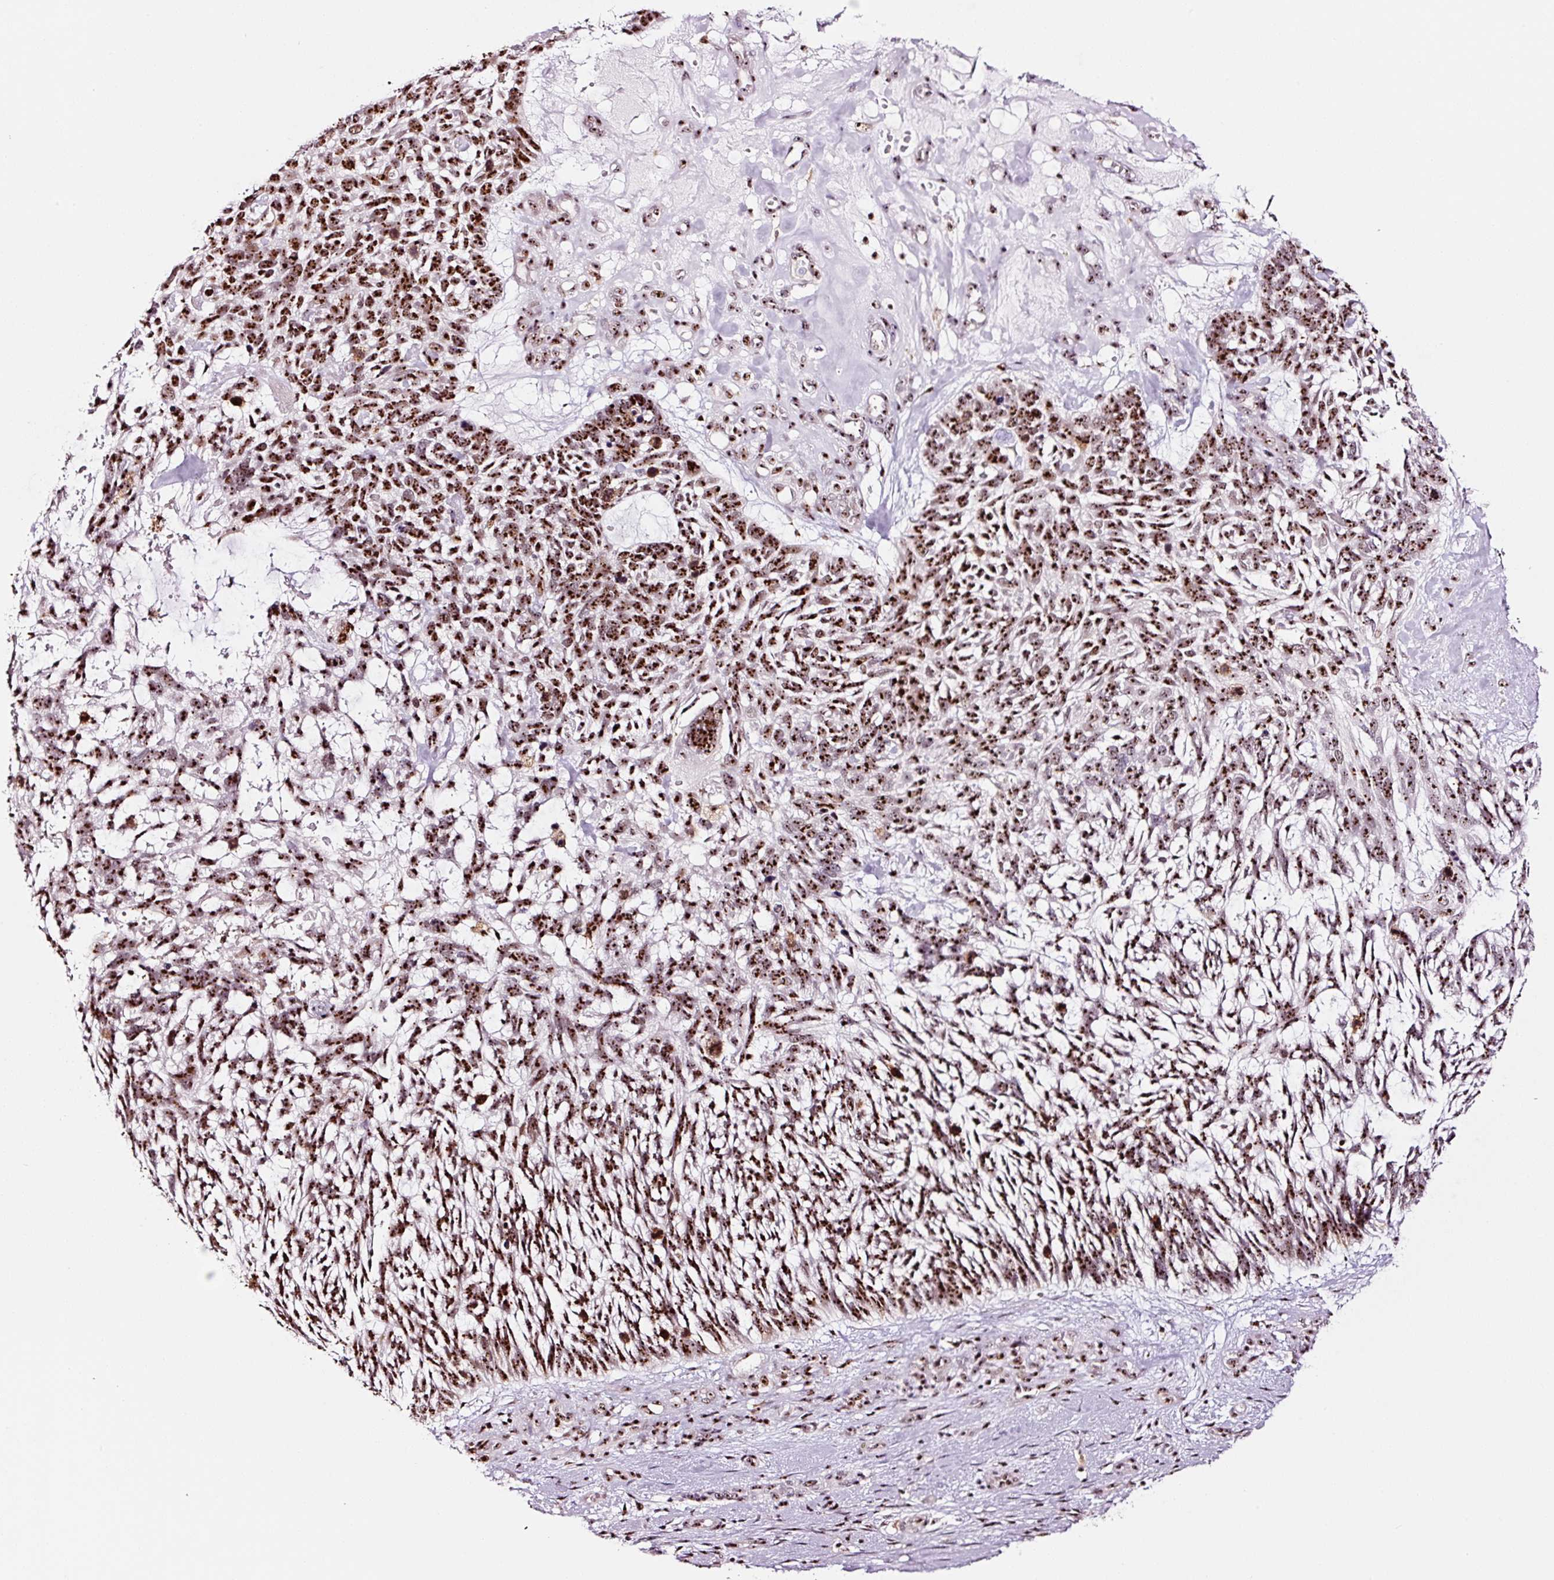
{"staining": {"intensity": "strong", "quantity": ">75%", "location": "nuclear"}, "tissue": "skin cancer", "cell_type": "Tumor cells", "image_type": "cancer", "snomed": [{"axis": "morphology", "description": "Basal cell carcinoma"}, {"axis": "topography", "description": "Skin"}], "caption": "An image of human basal cell carcinoma (skin) stained for a protein demonstrates strong nuclear brown staining in tumor cells.", "gene": "GNL3", "patient": {"sex": "male", "age": 88}}